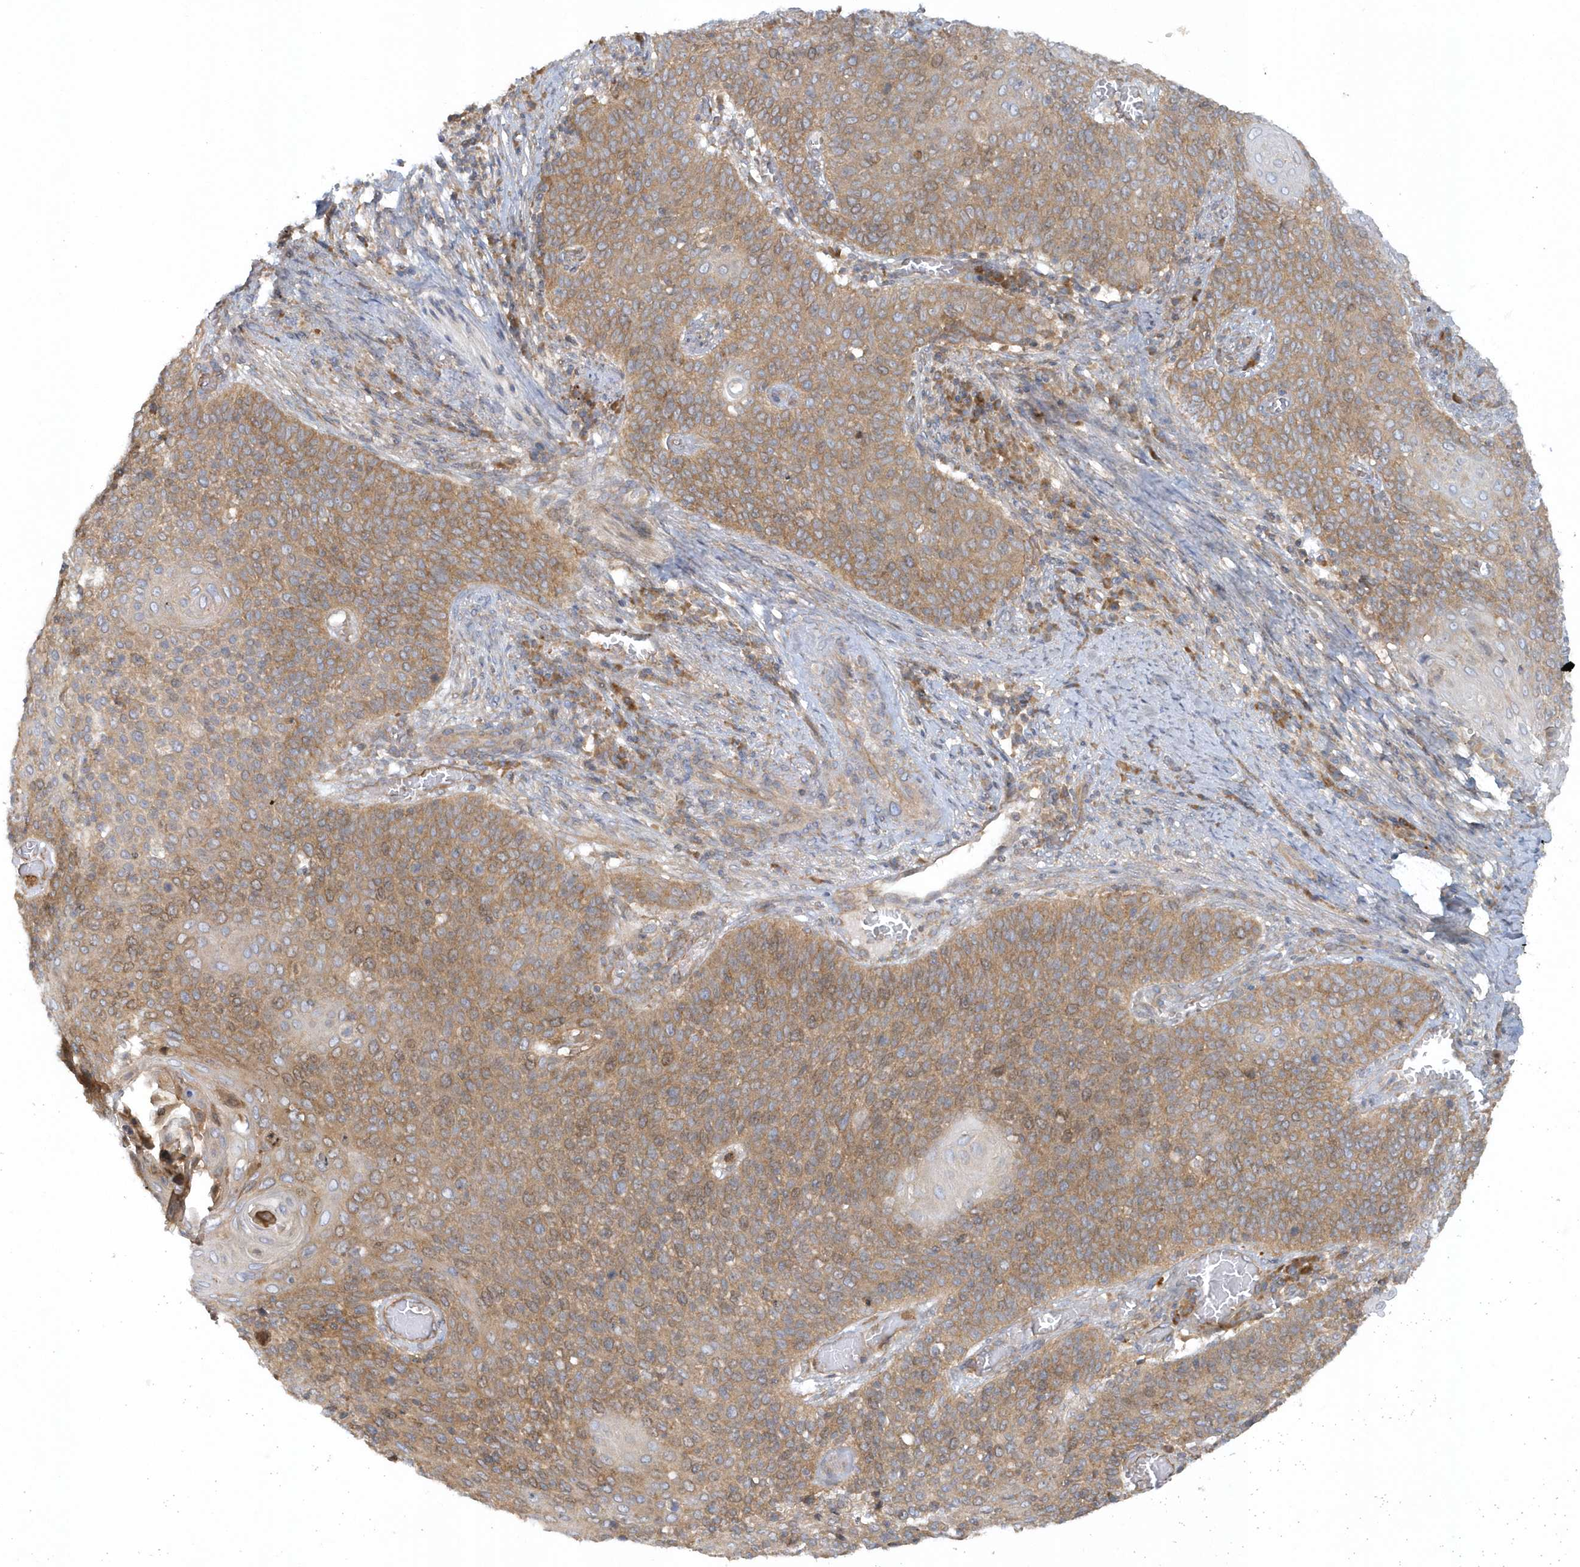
{"staining": {"intensity": "moderate", "quantity": ">75%", "location": "cytoplasmic/membranous"}, "tissue": "cervical cancer", "cell_type": "Tumor cells", "image_type": "cancer", "snomed": [{"axis": "morphology", "description": "Squamous cell carcinoma, NOS"}, {"axis": "topography", "description": "Cervix"}], "caption": "About >75% of tumor cells in human cervical cancer reveal moderate cytoplasmic/membranous protein staining as visualized by brown immunohistochemical staining.", "gene": "CNOT10", "patient": {"sex": "female", "age": 39}}